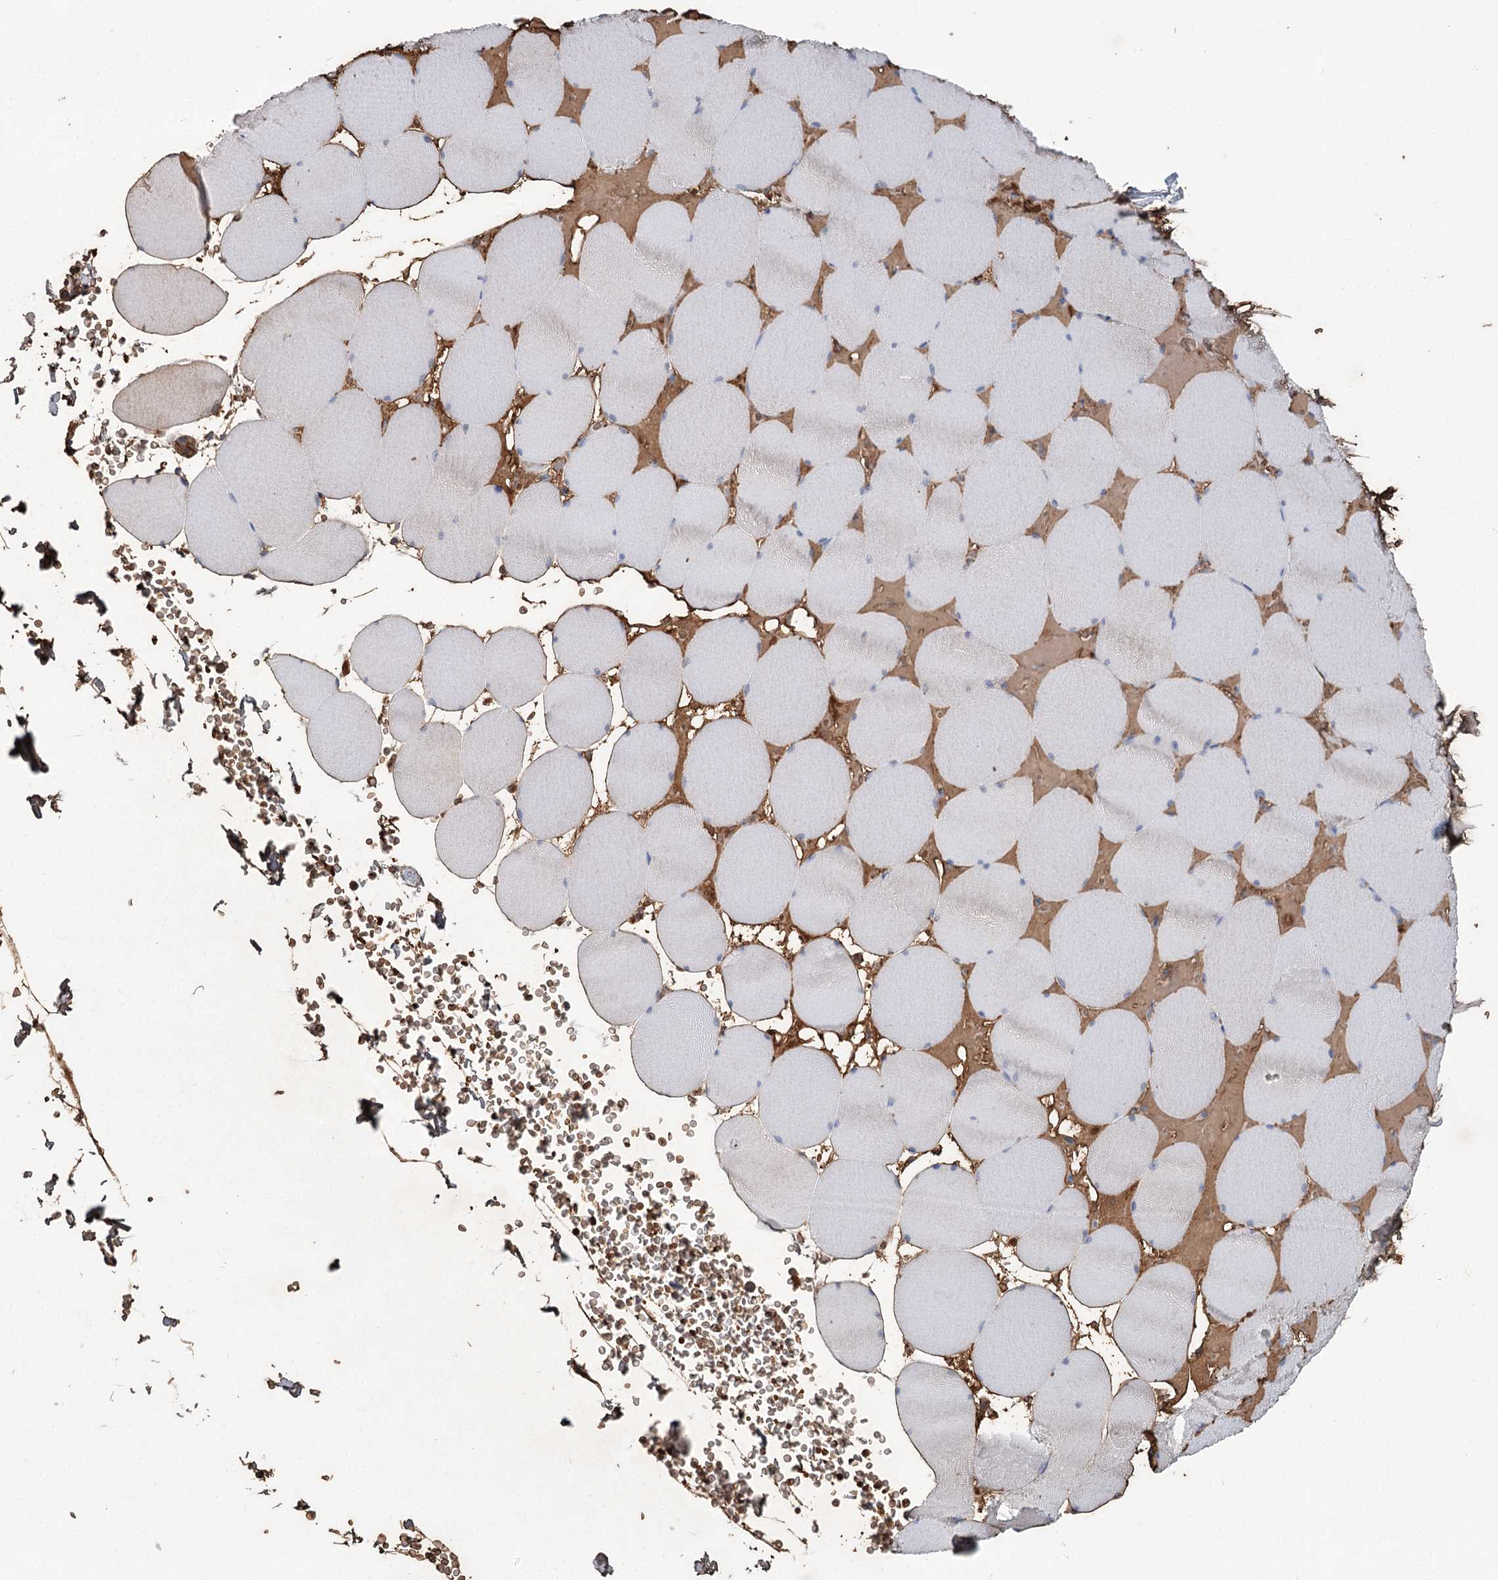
{"staining": {"intensity": "negative", "quantity": "none", "location": "none"}, "tissue": "skeletal muscle", "cell_type": "Myocytes", "image_type": "normal", "snomed": [{"axis": "morphology", "description": "Normal tissue, NOS"}, {"axis": "topography", "description": "Skeletal muscle"}, {"axis": "topography", "description": "Head-Neck"}], "caption": "High magnification brightfield microscopy of benign skeletal muscle stained with DAB (brown) and counterstained with hematoxylin (blue): myocytes show no significant expression. (DAB immunohistochemistry visualized using brightfield microscopy, high magnification).", "gene": "HBA1", "patient": {"sex": "male", "age": 66}}